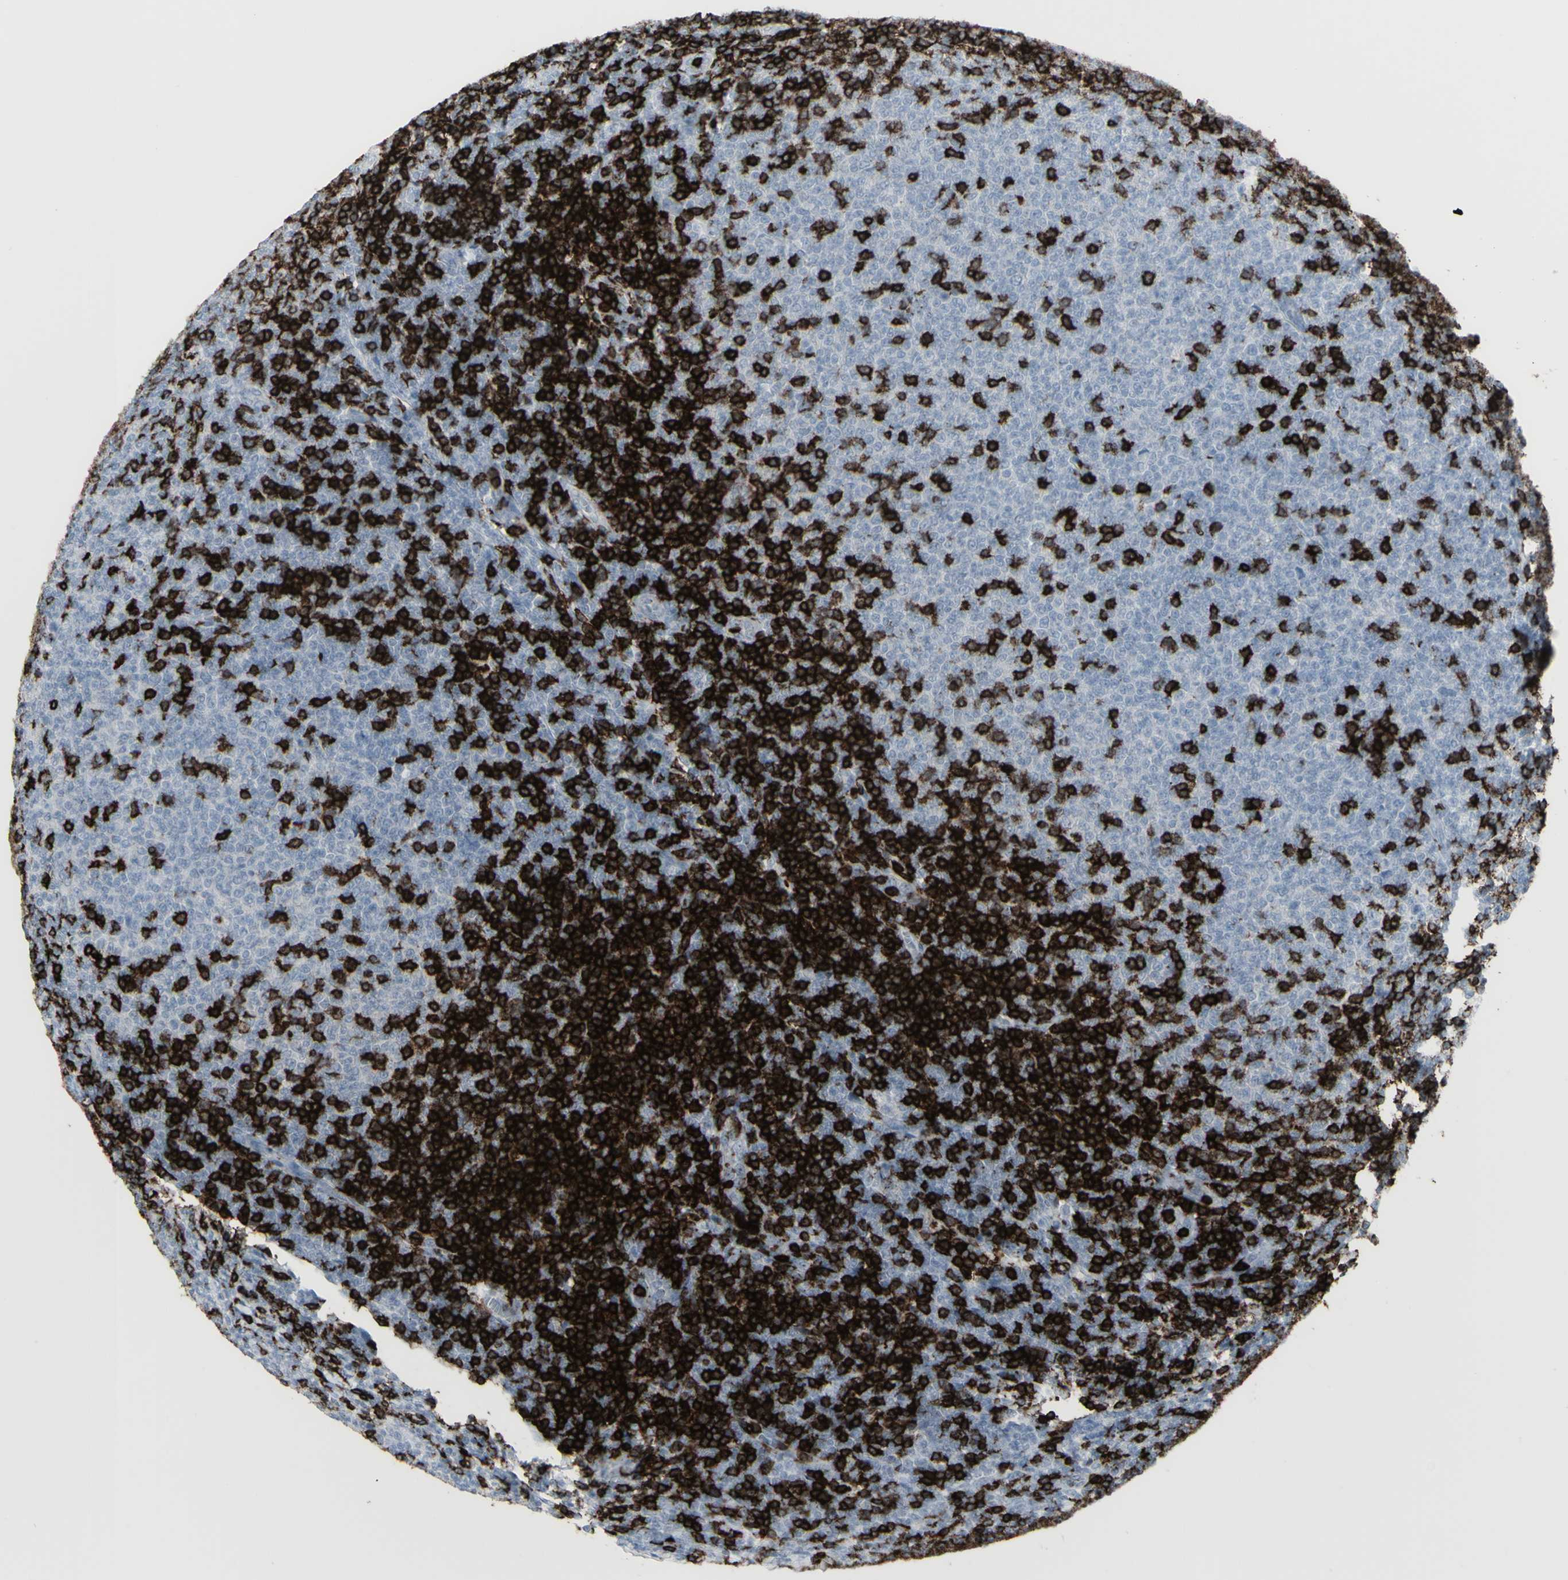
{"staining": {"intensity": "strong", "quantity": "25%-75%", "location": "cytoplasmic/membranous"}, "tissue": "lymphoma", "cell_type": "Tumor cells", "image_type": "cancer", "snomed": [{"axis": "morphology", "description": "Malignant lymphoma, non-Hodgkin's type, Low grade"}, {"axis": "topography", "description": "Lymph node"}], "caption": "Immunohistochemical staining of lymphoma shows high levels of strong cytoplasmic/membranous positivity in approximately 25%-75% of tumor cells.", "gene": "CD247", "patient": {"sex": "male", "age": 66}}